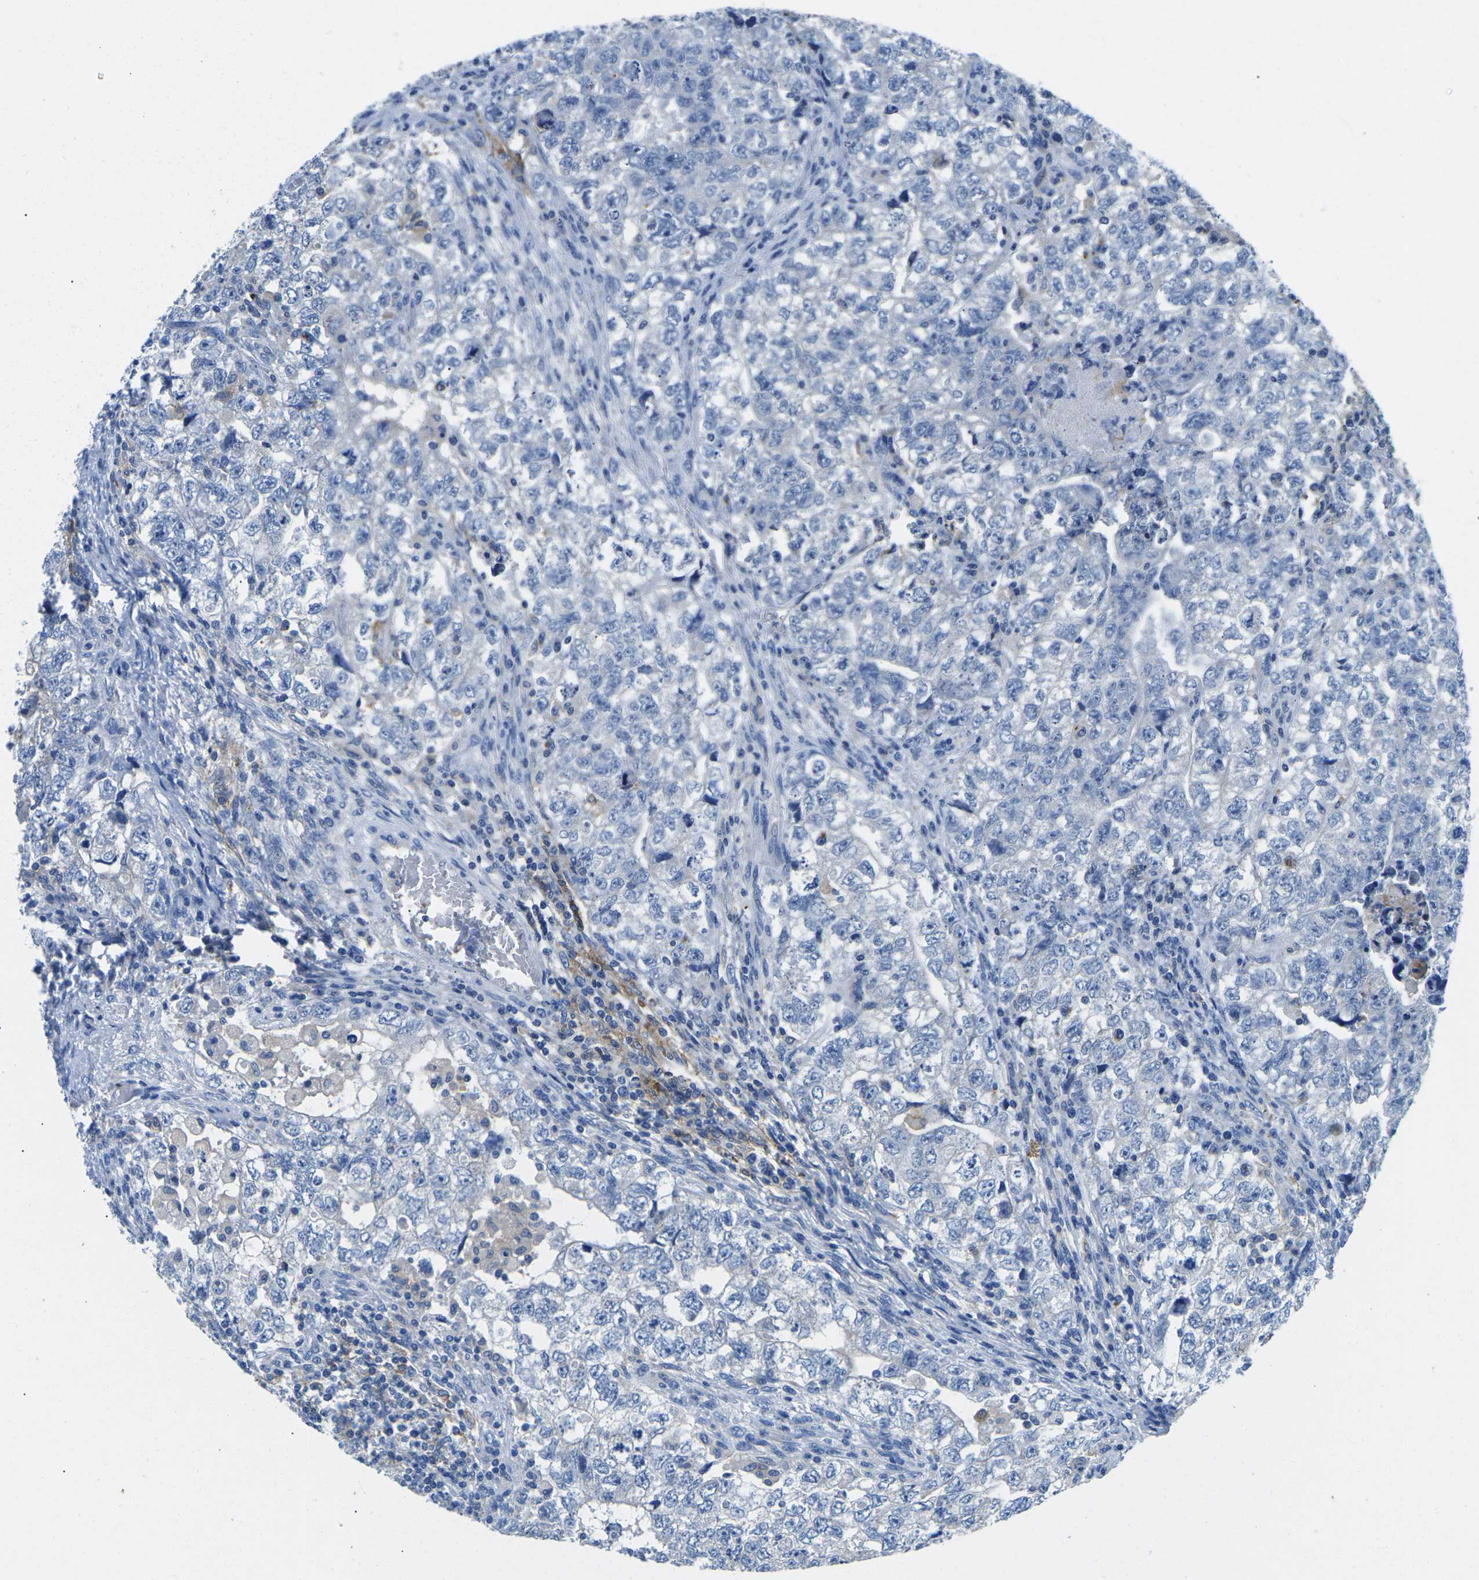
{"staining": {"intensity": "negative", "quantity": "none", "location": "none"}, "tissue": "testis cancer", "cell_type": "Tumor cells", "image_type": "cancer", "snomed": [{"axis": "morphology", "description": "Carcinoma, Embryonal, NOS"}, {"axis": "topography", "description": "Testis"}], "caption": "An image of human embryonal carcinoma (testis) is negative for staining in tumor cells.", "gene": "TM6SF1", "patient": {"sex": "male", "age": 36}}